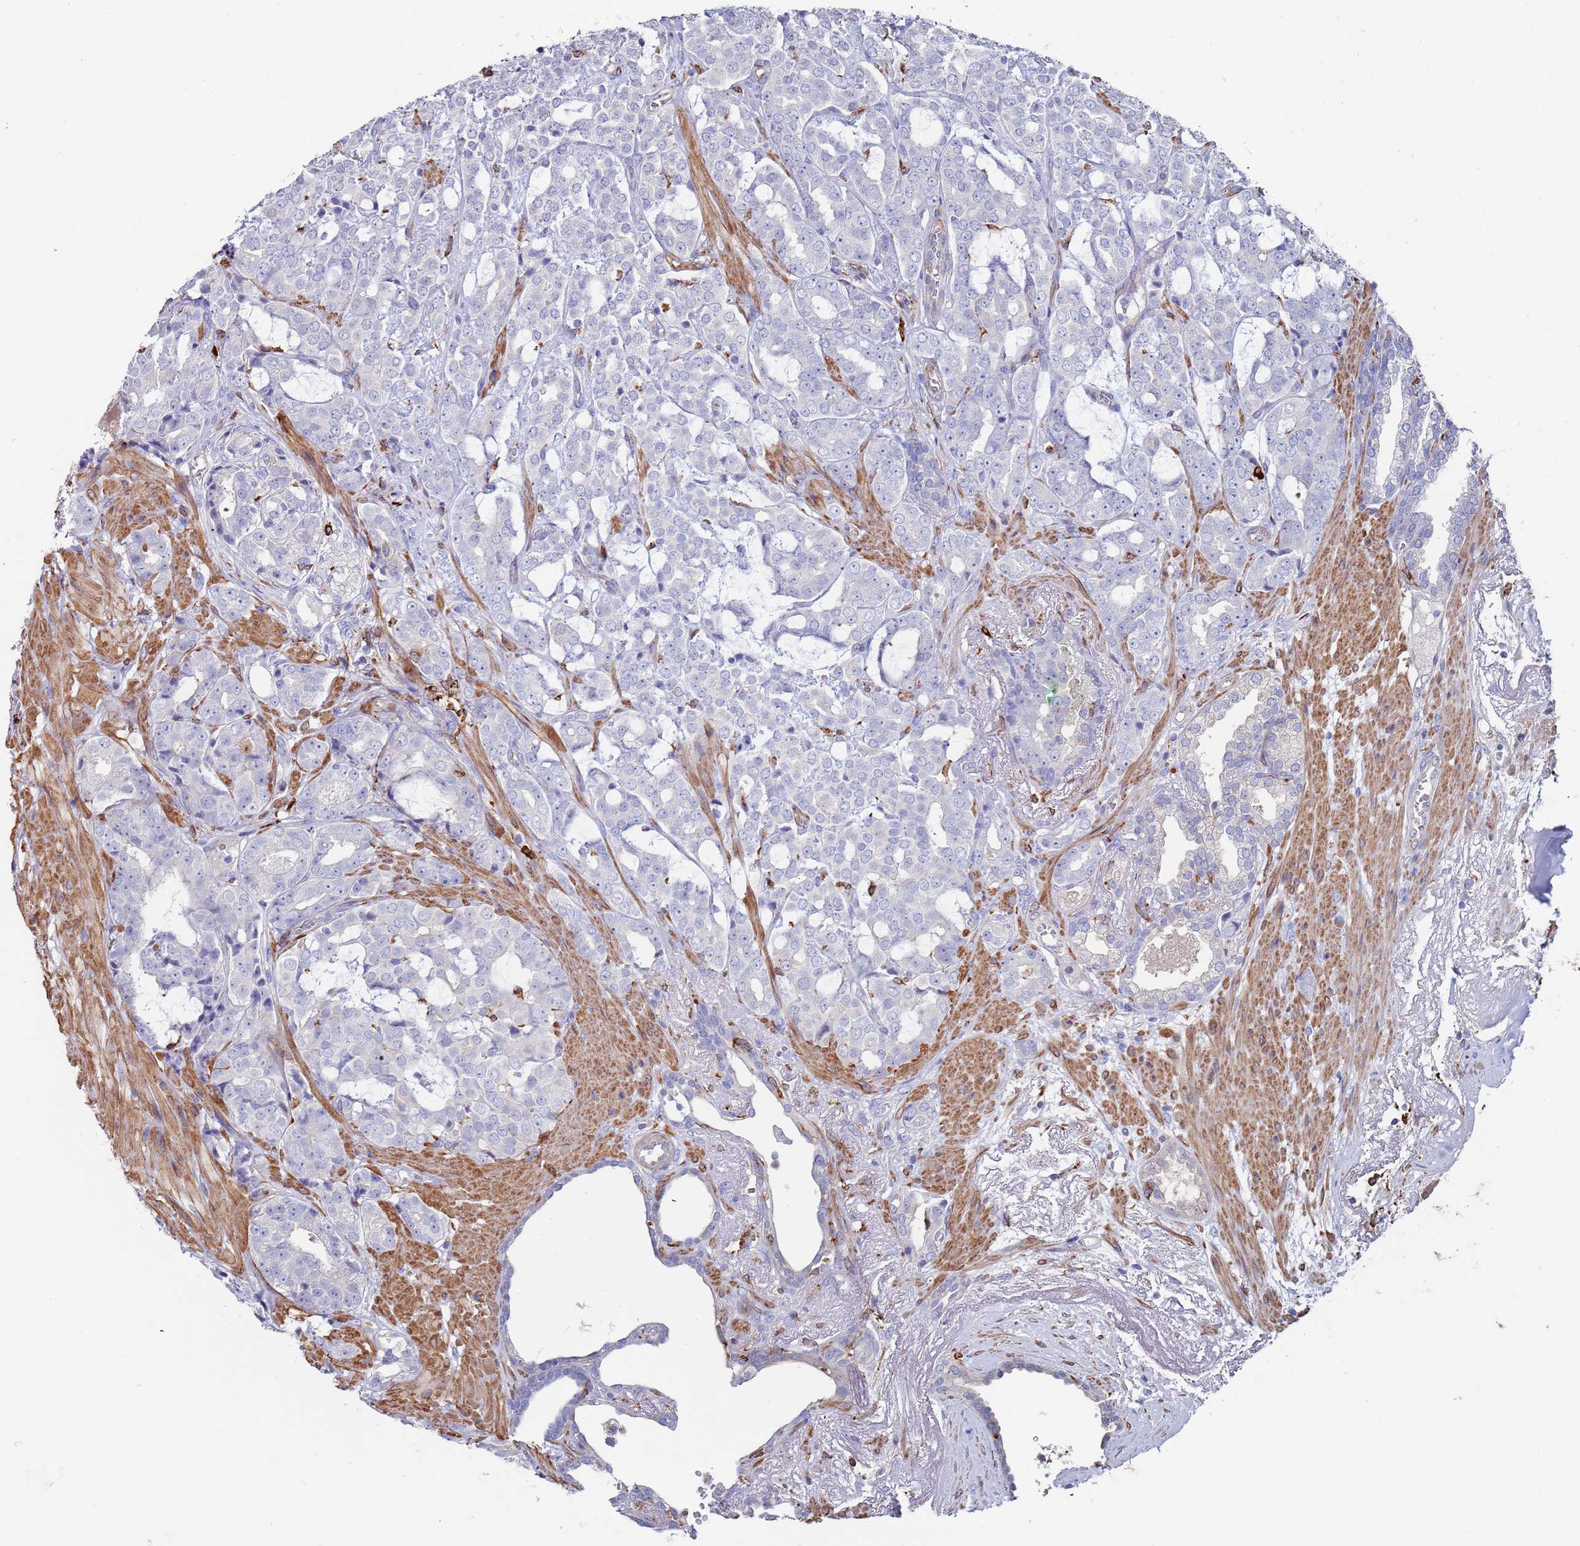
{"staining": {"intensity": "negative", "quantity": "none", "location": "none"}, "tissue": "prostate cancer", "cell_type": "Tumor cells", "image_type": "cancer", "snomed": [{"axis": "morphology", "description": "Adenocarcinoma, High grade"}, {"axis": "topography", "description": "Prostate"}], "caption": "Tumor cells show no significant staining in prostate cancer (adenocarcinoma (high-grade)). (Immunohistochemistry, brightfield microscopy, high magnification).", "gene": "GREB1L", "patient": {"sex": "male", "age": 71}}